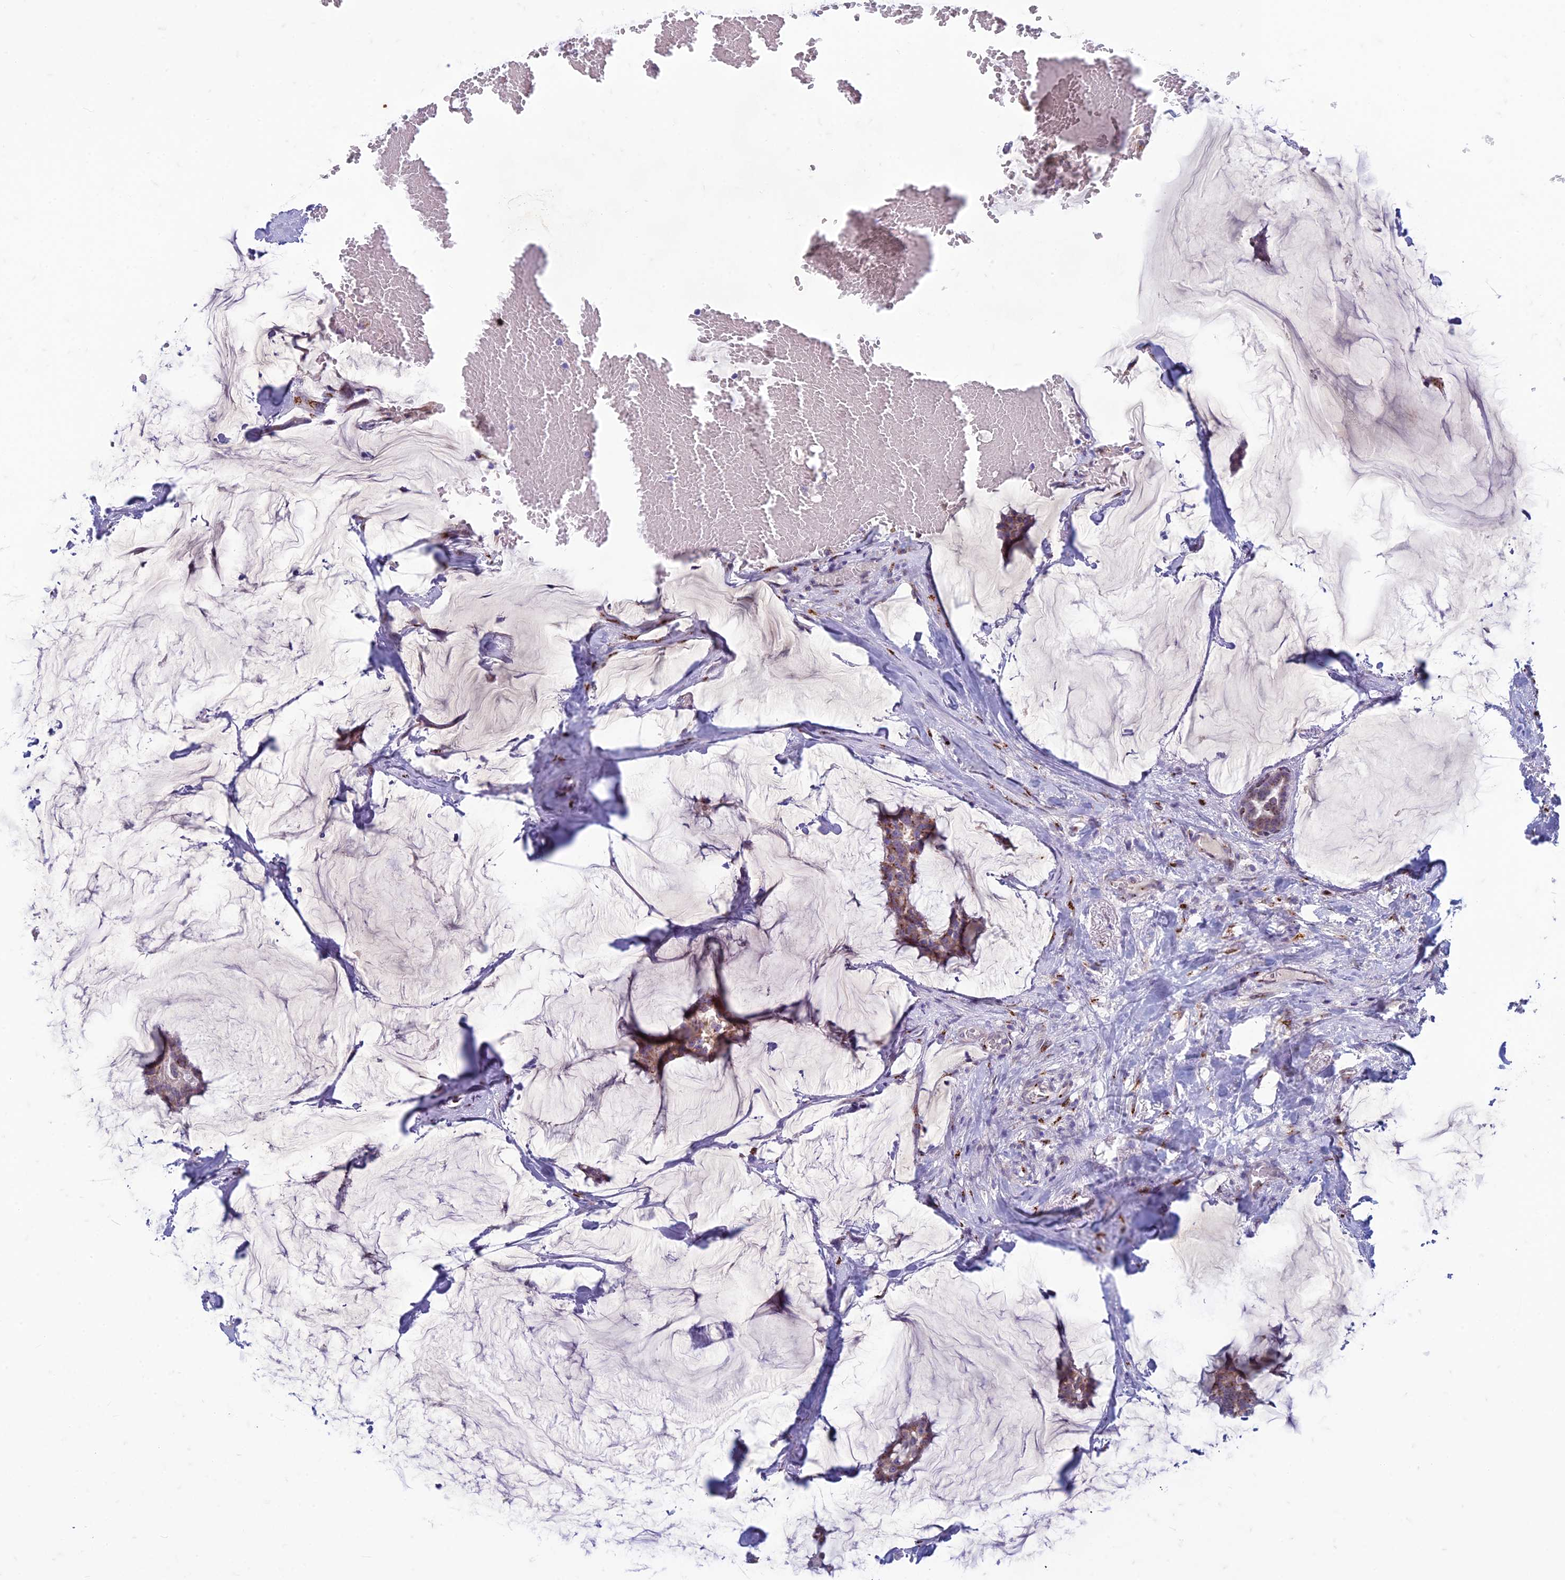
{"staining": {"intensity": "moderate", "quantity": ">75%", "location": "cytoplasmic/membranous"}, "tissue": "breast cancer", "cell_type": "Tumor cells", "image_type": "cancer", "snomed": [{"axis": "morphology", "description": "Duct carcinoma"}, {"axis": "topography", "description": "Breast"}], "caption": "Human breast intraductal carcinoma stained with a protein marker exhibits moderate staining in tumor cells.", "gene": "FAM3C", "patient": {"sex": "female", "age": 93}}